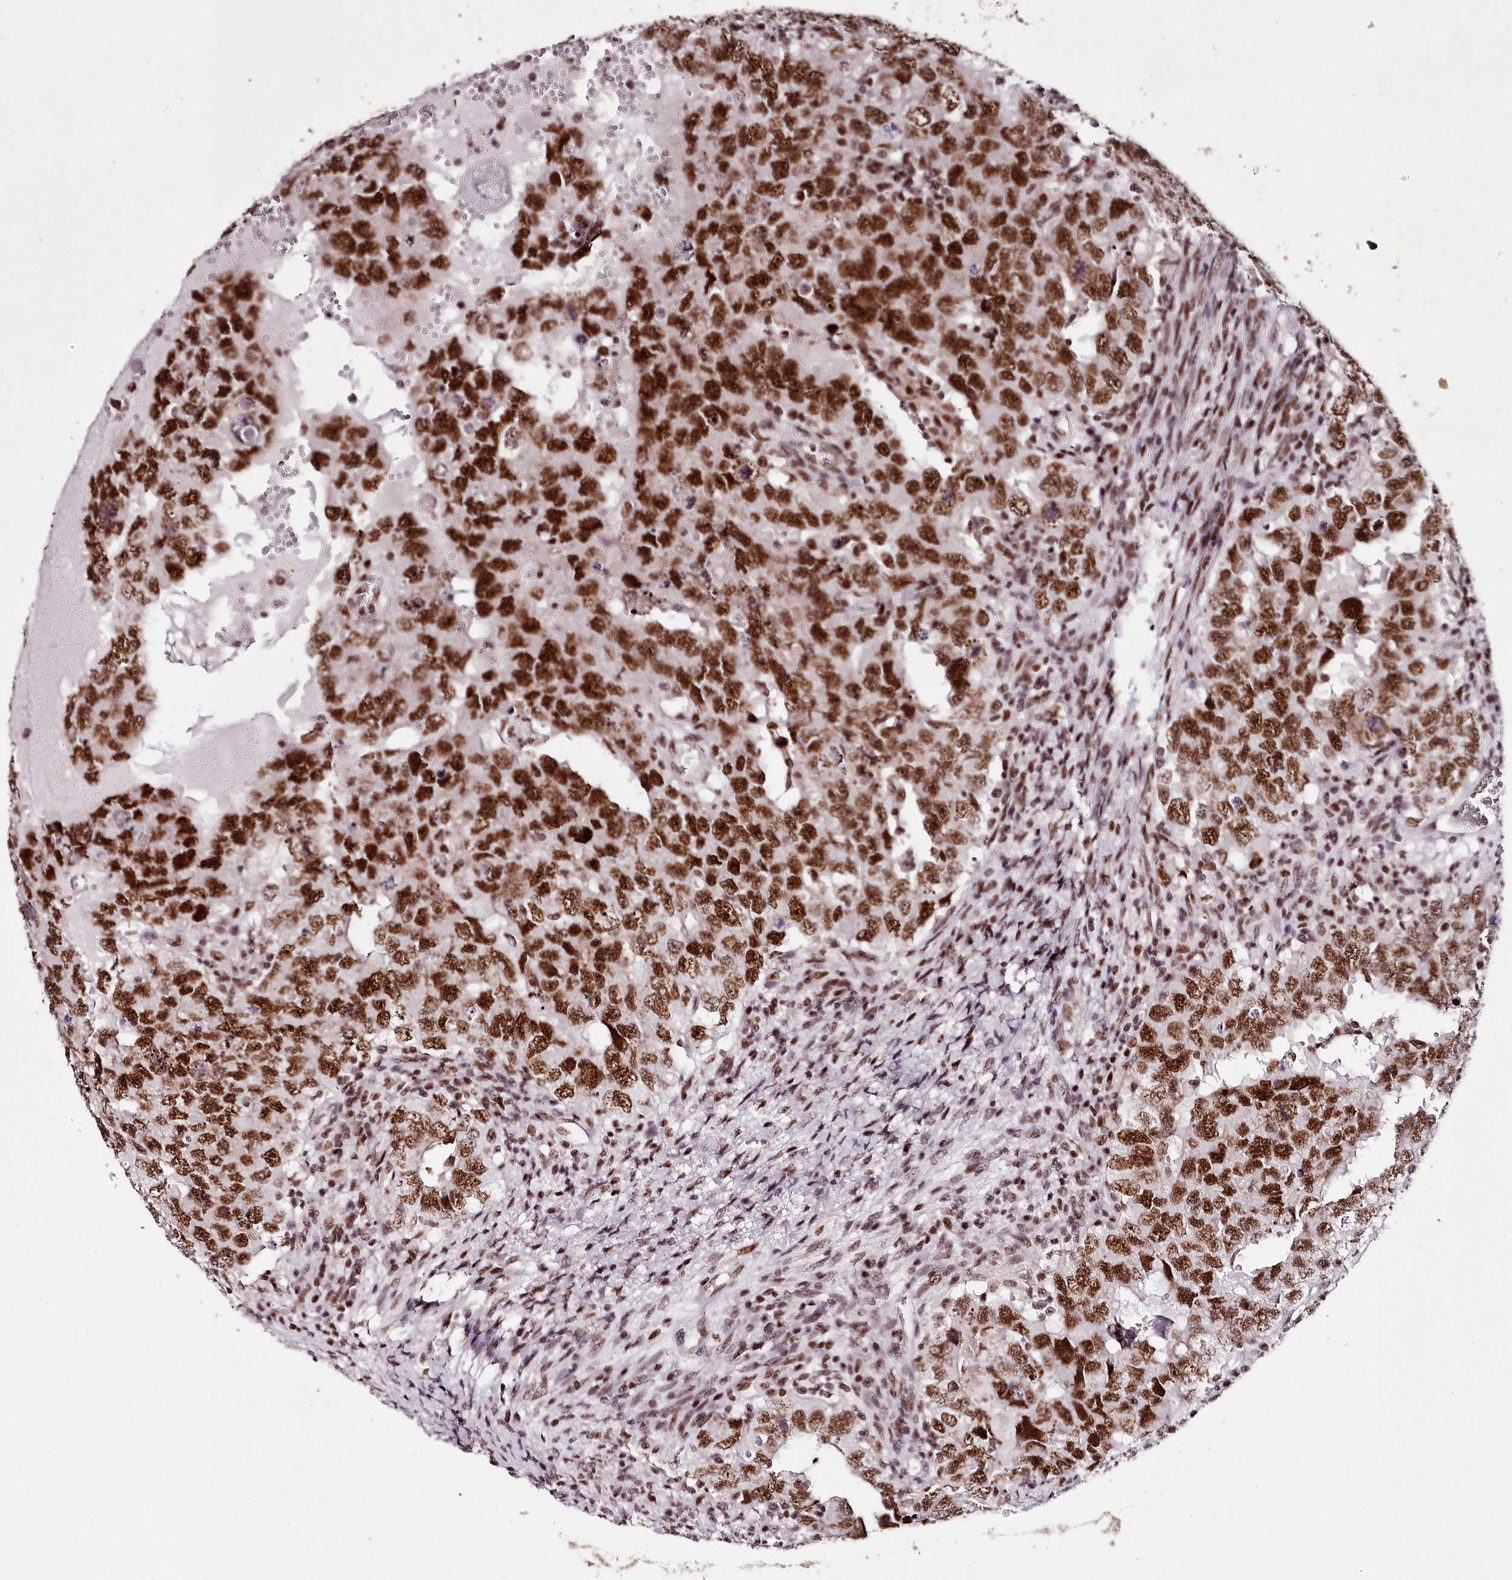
{"staining": {"intensity": "strong", "quantity": ">75%", "location": "nuclear"}, "tissue": "testis cancer", "cell_type": "Tumor cells", "image_type": "cancer", "snomed": [{"axis": "morphology", "description": "Carcinoma, Embryonal, NOS"}, {"axis": "topography", "description": "Testis"}], "caption": "Immunohistochemistry image of human embryonal carcinoma (testis) stained for a protein (brown), which exhibits high levels of strong nuclear staining in approximately >75% of tumor cells.", "gene": "PSPC1", "patient": {"sex": "male", "age": 26}}